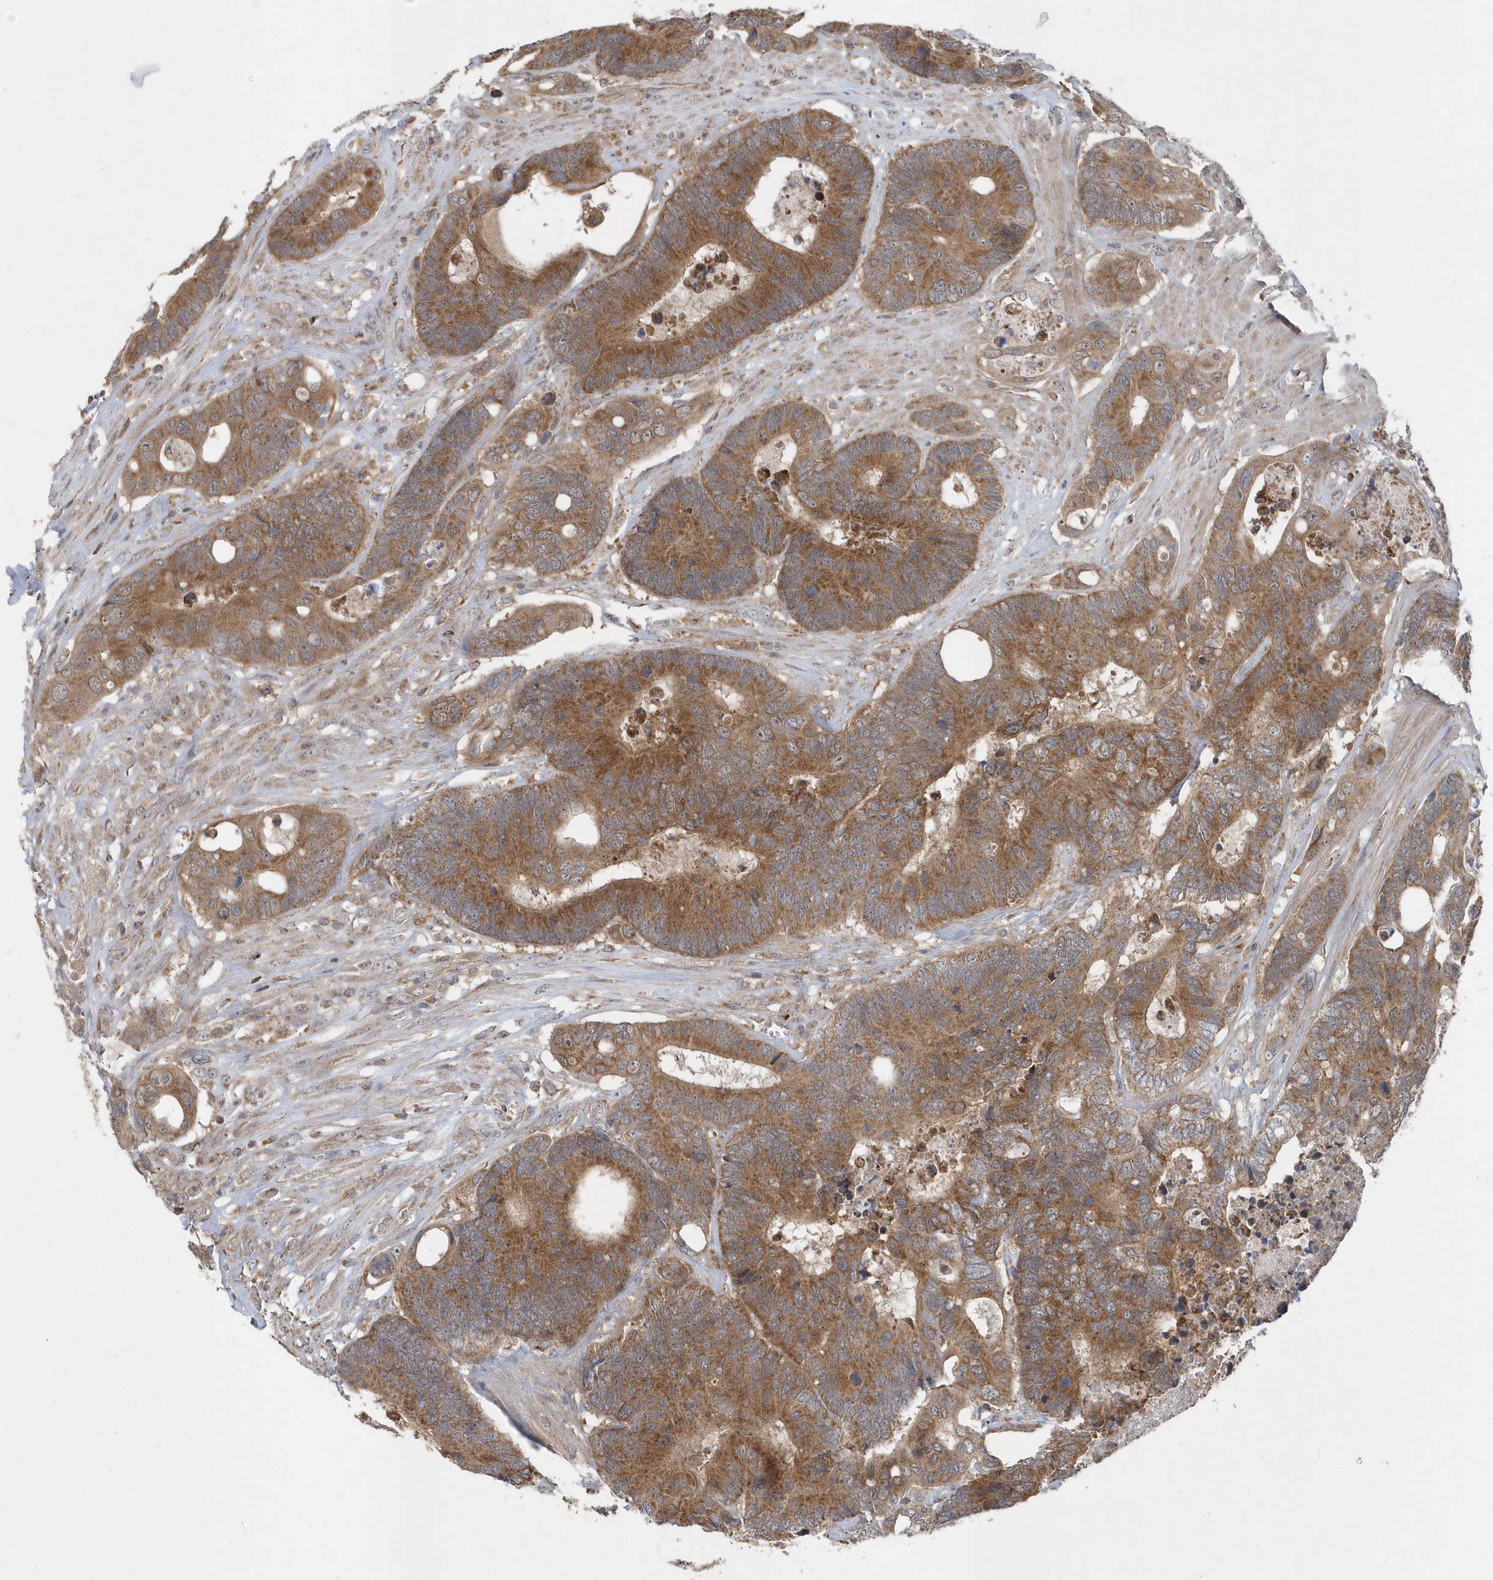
{"staining": {"intensity": "moderate", "quantity": ">75%", "location": "cytoplasmic/membranous"}, "tissue": "colorectal cancer", "cell_type": "Tumor cells", "image_type": "cancer", "snomed": [{"axis": "morphology", "description": "Adenocarcinoma, NOS"}, {"axis": "topography", "description": "Rectum"}], "caption": "Approximately >75% of tumor cells in adenocarcinoma (colorectal) display moderate cytoplasmic/membranous protein staining as visualized by brown immunohistochemical staining.", "gene": "PPP1R7", "patient": {"sex": "male", "age": 55}}